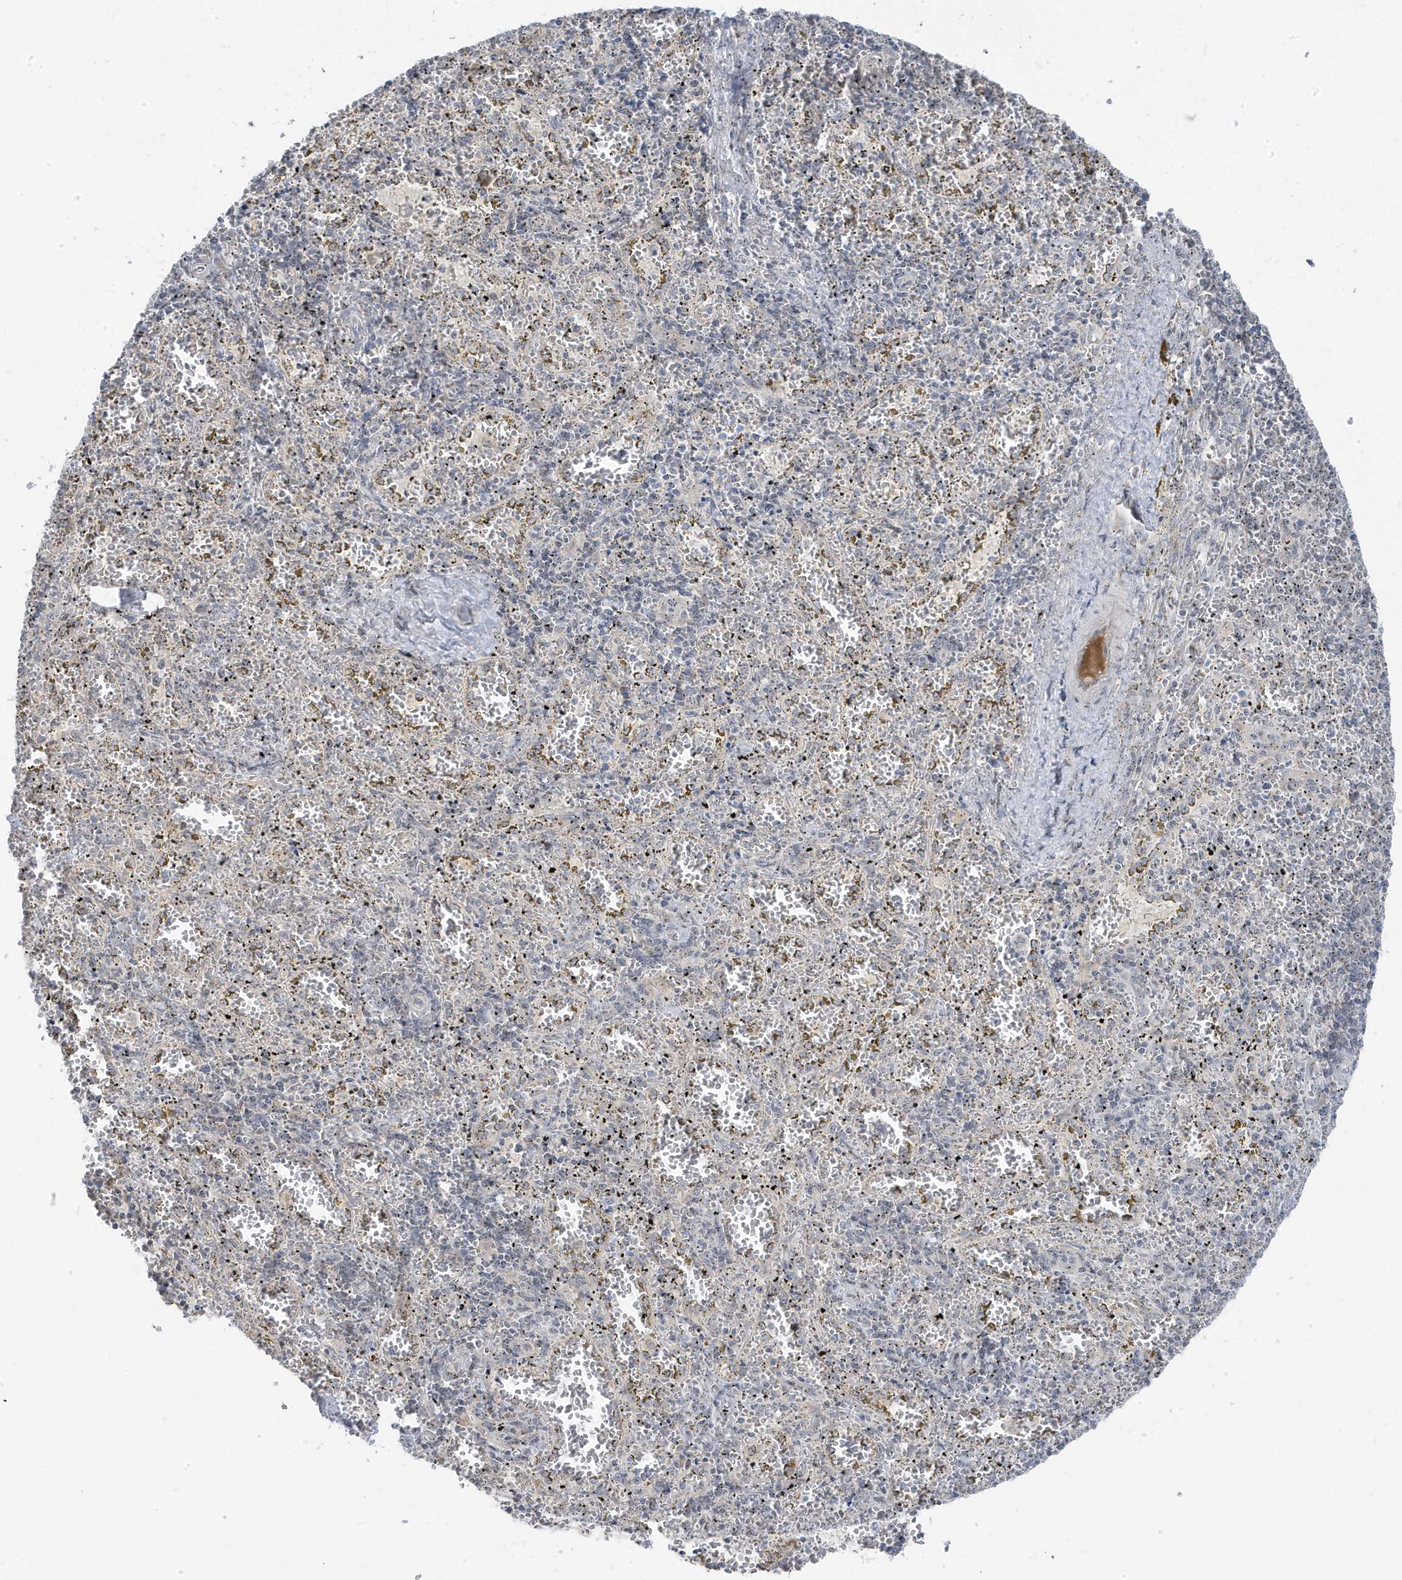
{"staining": {"intensity": "negative", "quantity": "none", "location": "none"}, "tissue": "spleen", "cell_type": "Cells in red pulp", "image_type": "normal", "snomed": [{"axis": "morphology", "description": "Normal tissue, NOS"}, {"axis": "topography", "description": "Spleen"}], "caption": "Human spleen stained for a protein using immunohistochemistry displays no positivity in cells in red pulp.", "gene": "TSEN15", "patient": {"sex": "male", "age": 11}}